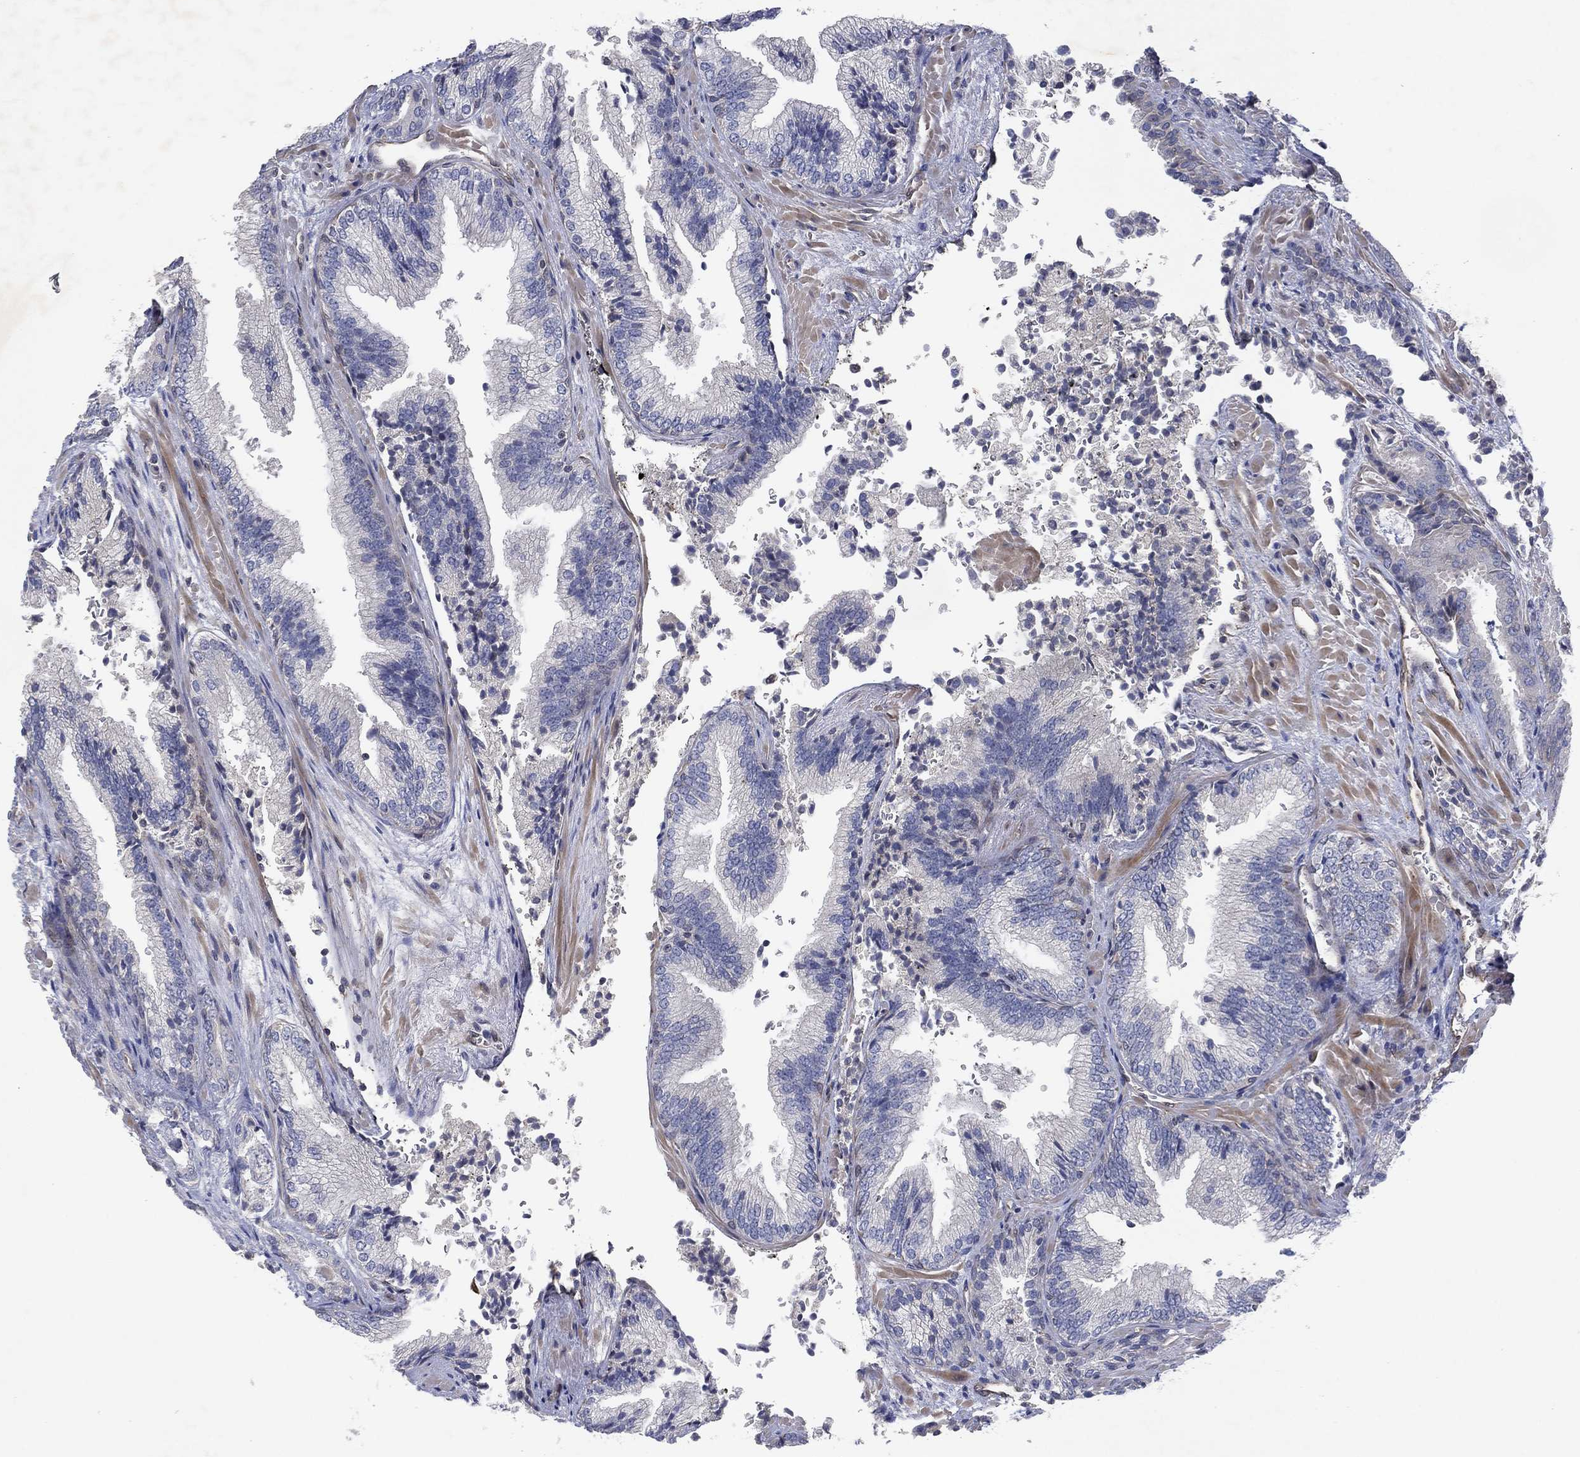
{"staining": {"intensity": "negative", "quantity": "none", "location": "none"}, "tissue": "prostate cancer", "cell_type": "Tumor cells", "image_type": "cancer", "snomed": [{"axis": "morphology", "description": "Adenocarcinoma, Low grade"}, {"axis": "topography", "description": "Prostate"}], "caption": "Adenocarcinoma (low-grade) (prostate) stained for a protein using immunohistochemistry (IHC) displays no expression tumor cells.", "gene": "FLI1", "patient": {"sex": "male", "age": 68}}